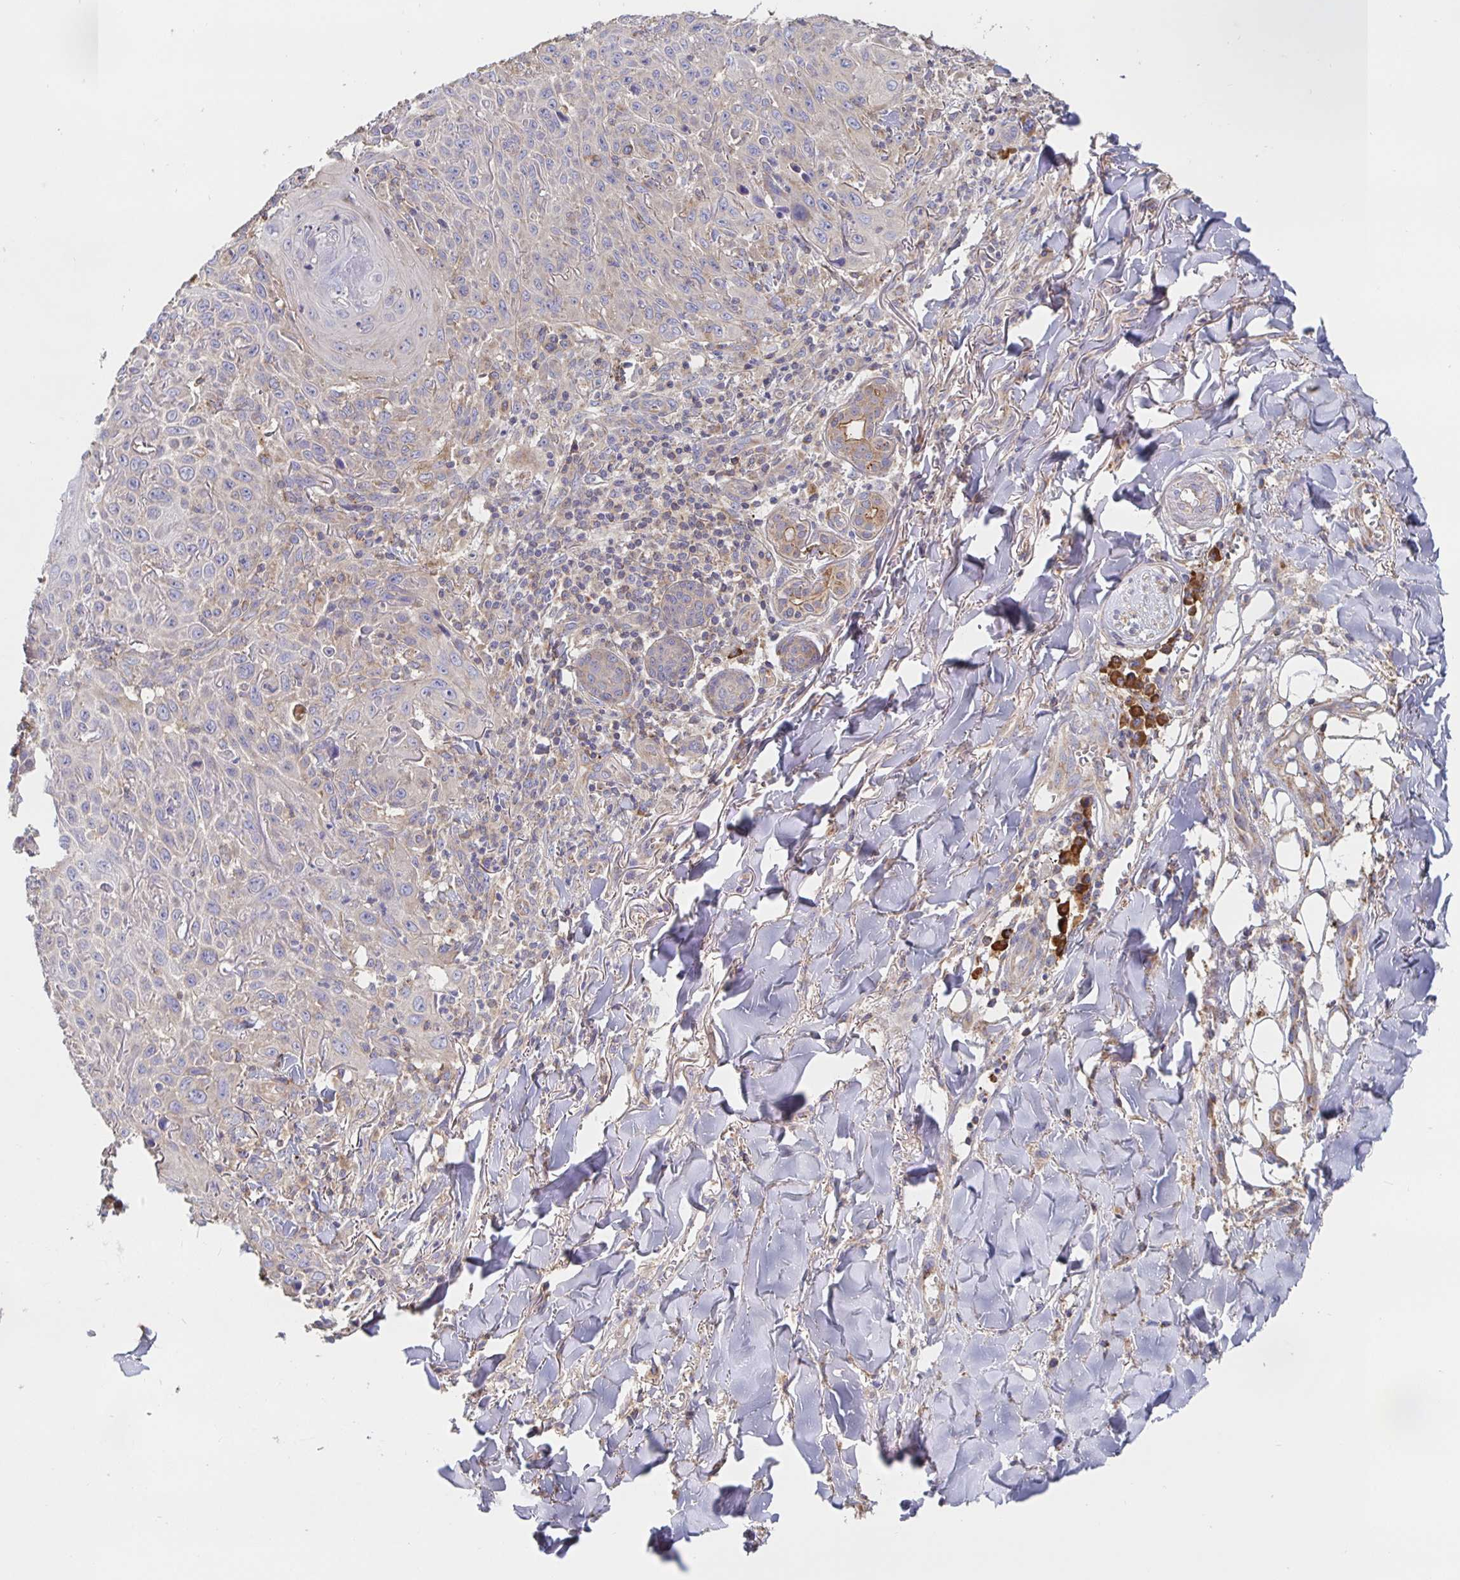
{"staining": {"intensity": "negative", "quantity": "none", "location": "none"}, "tissue": "skin cancer", "cell_type": "Tumor cells", "image_type": "cancer", "snomed": [{"axis": "morphology", "description": "Squamous cell carcinoma, NOS"}, {"axis": "topography", "description": "Skin"}], "caption": "The IHC image has no significant positivity in tumor cells of skin cancer tissue.", "gene": "PRDX3", "patient": {"sex": "male", "age": 75}}